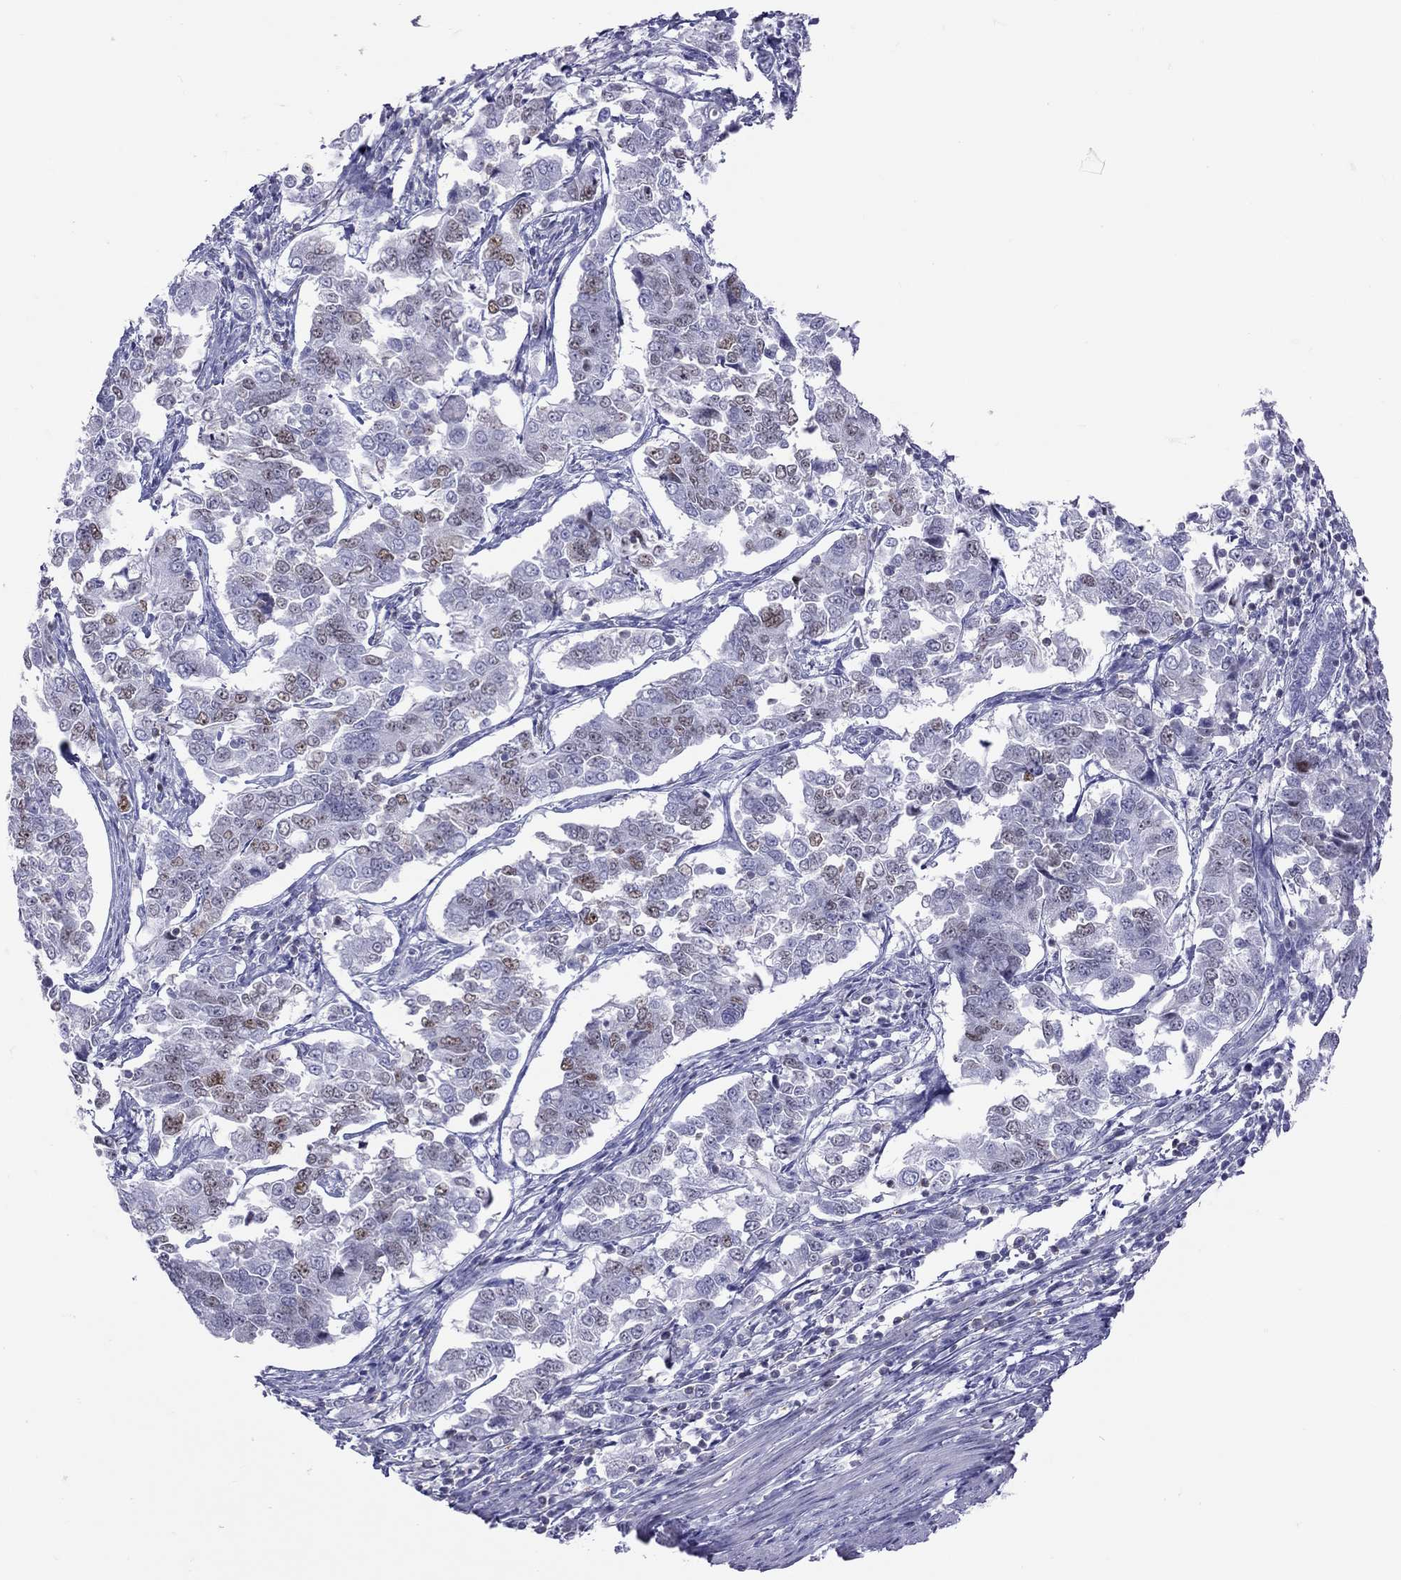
{"staining": {"intensity": "moderate", "quantity": "<25%", "location": "nuclear"}, "tissue": "endometrial cancer", "cell_type": "Tumor cells", "image_type": "cancer", "snomed": [{"axis": "morphology", "description": "Adenocarcinoma, NOS"}, {"axis": "topography", "description": "Endometrium"}], "caption": "Immunohistochemistry (IHC) (DAB) staining of human endometrial cancer (adenocarcinoma) shows moderate nuclear protein expression in approximately <25% of tumor cells.", "gene": "STAG3", "patient": {"sex": "female", "age": 43}}